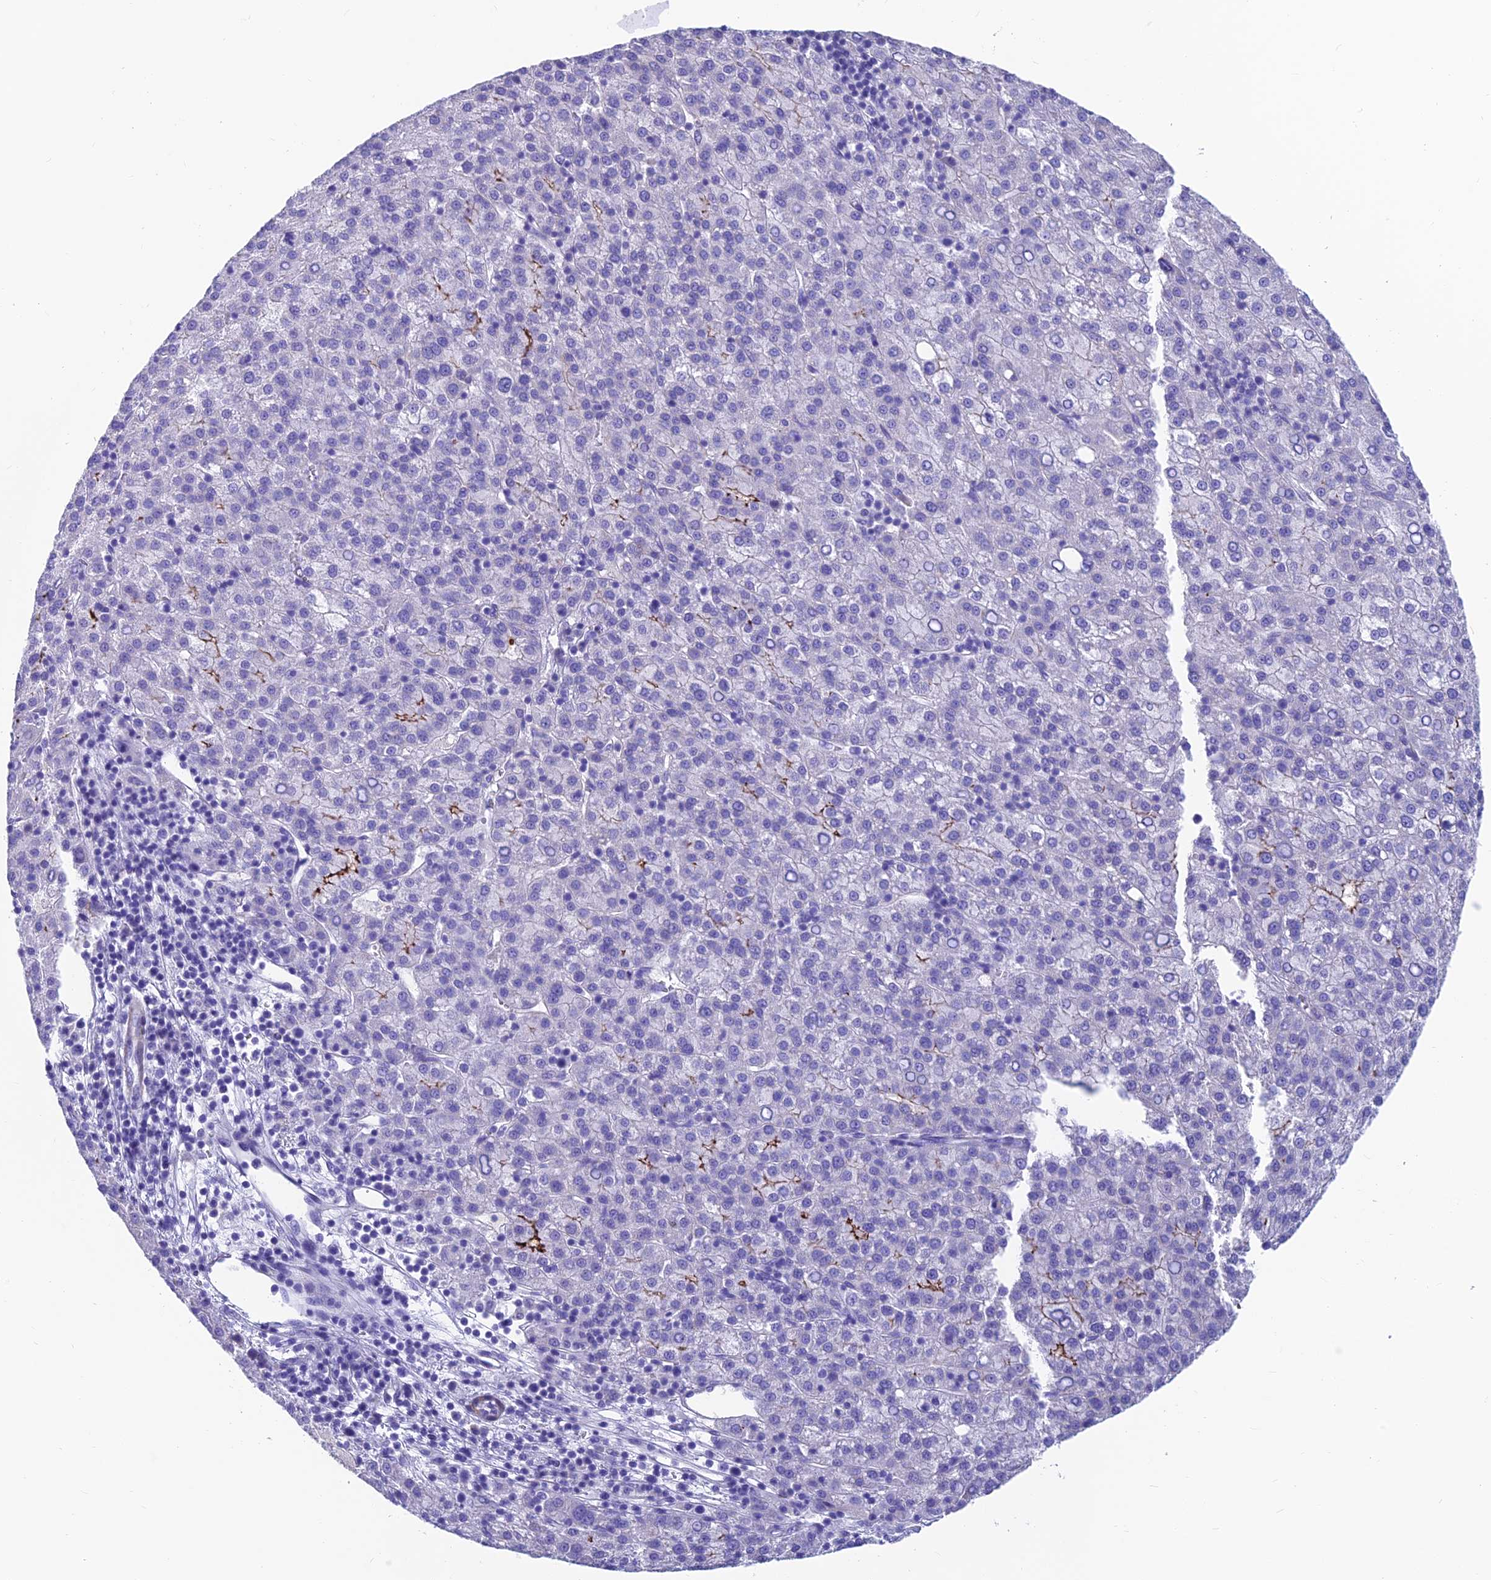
{"staining": {"intensity": "negative", "quantity": "none", "location": "none"}, "tissue": "liver cancer", "cell_type": "Tumor cells", "image_type": "cancer", "snomed": [{"axis": "morphology", "description": "Carcinoma, Hepatocellular, NOS"}, {"axis": "topography", "description": "Liver"}], "caption": "High power microscopy micrograph of an immunohistochemistry photomicrograph of hepatocellular carcinoma (liver), revealing no significant positivity in tumor cells. (DAB IHC visualized using brightfield microscopy, high magnification).", "gene": "GNG11", "patient": {"sex": "female", "age": 58}}